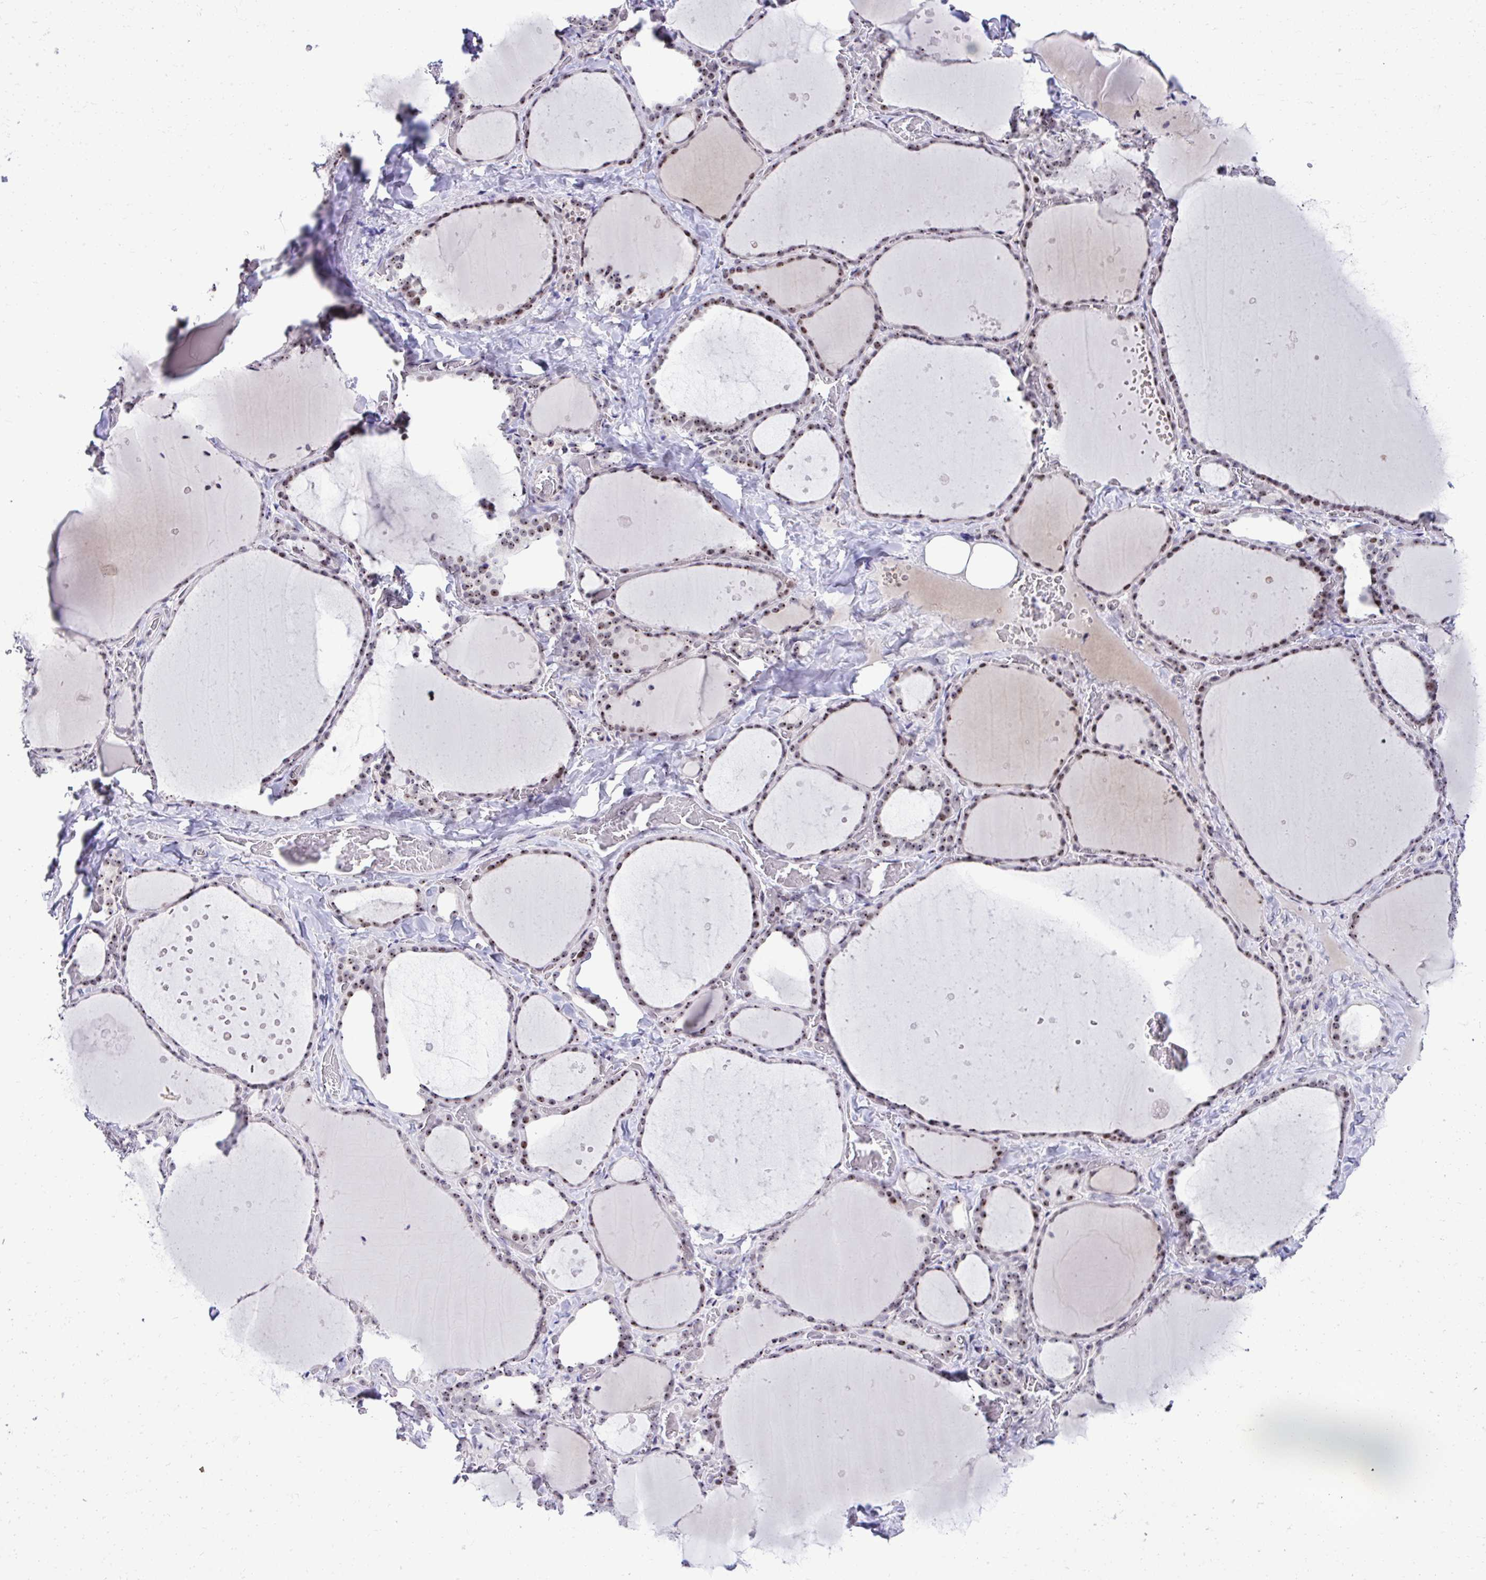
{"staining": {"intensity": "strong", "quantity": ">75%", "location": "nuclear"}, "tissue": "thyroid gland", "cell_type": "Glandular cells", "image_type": "normal", "snomed": [{"axis": "morphology", "description": "Normal tissue, NOS"}, {"axis": "topography", "description": "Thyroid gland"}], "caption": "A brown stain shows strong nuclear staining of a protein in glandular cells of normal thyroid gland.", "gene": "CEP72", "patient": {"sex": "female", "age": 36}}